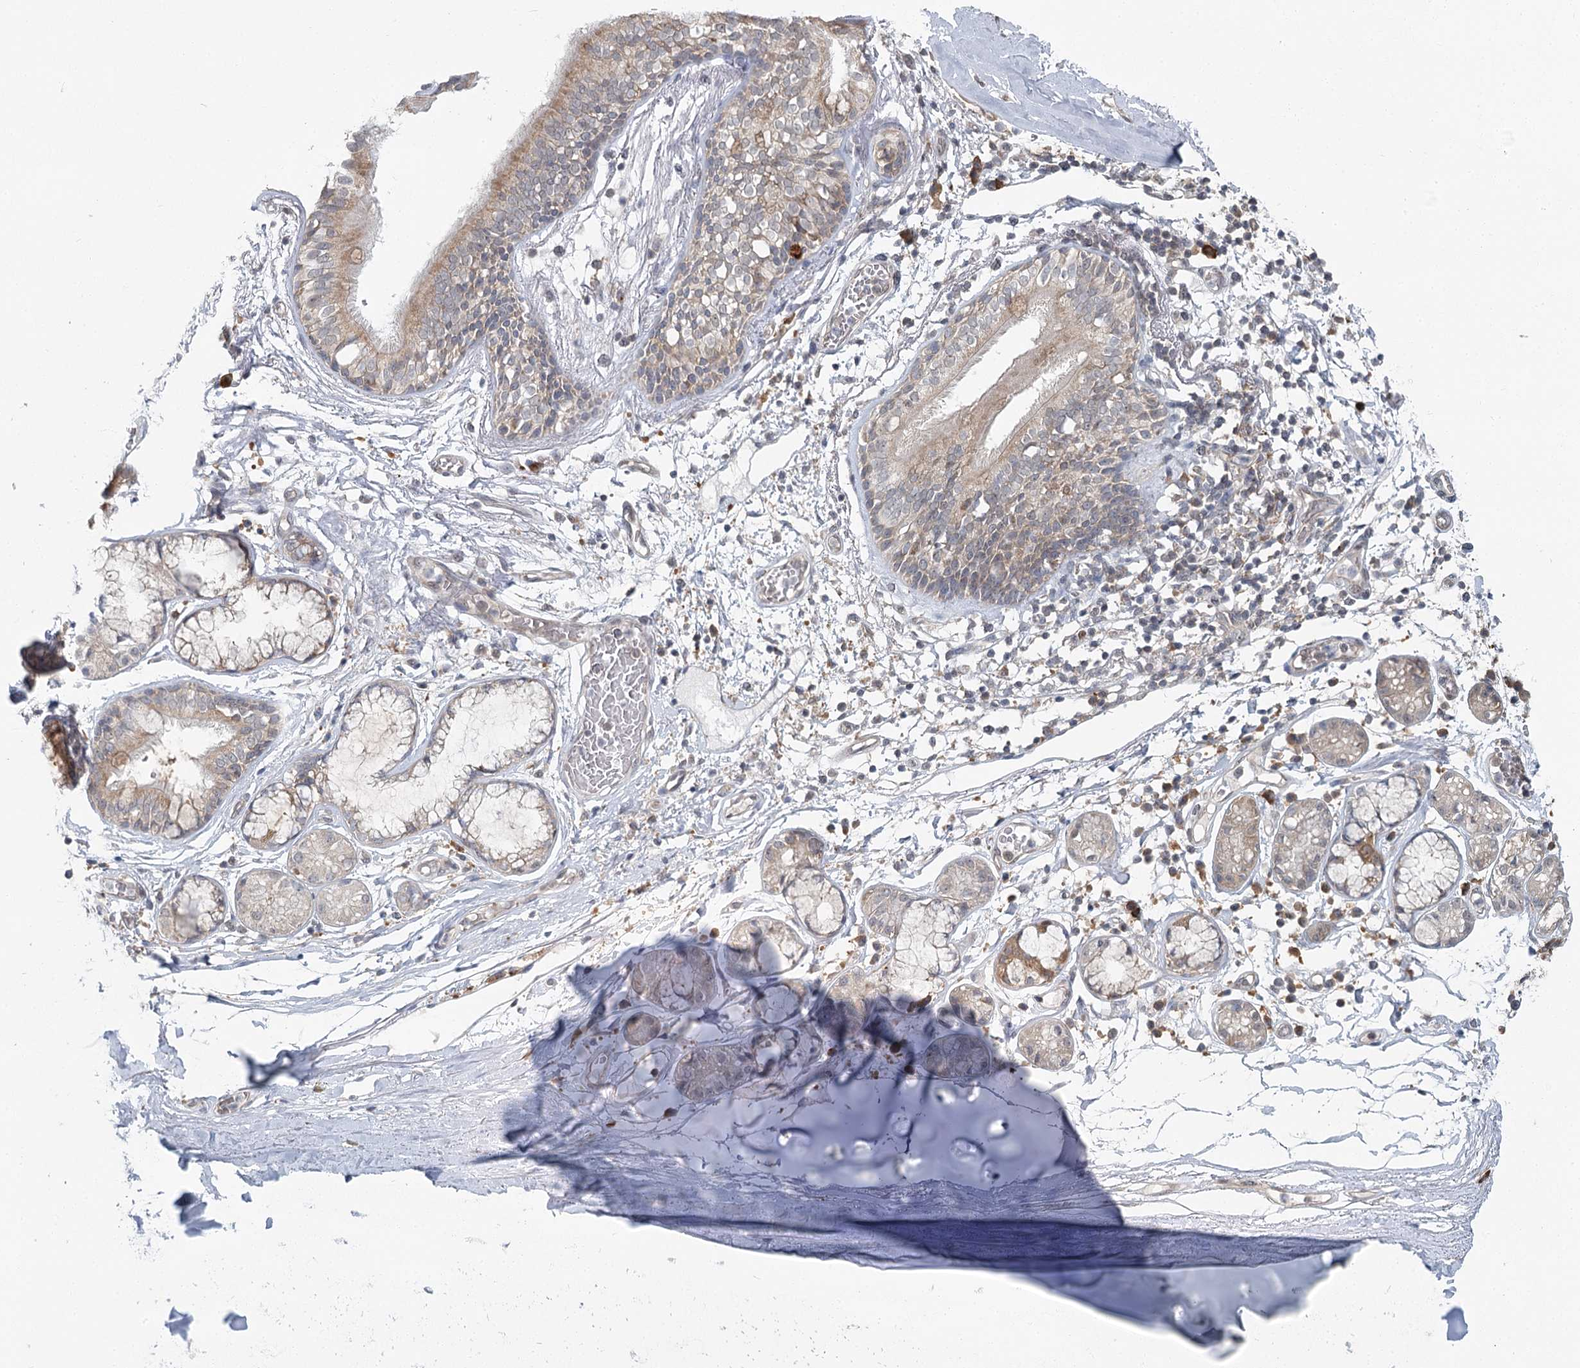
{"staining": {"intensity": "negative", "quantity": "none", "location": "none"}, "tissue": "adipose tissue", "cell_type": "Adipocytes", "image_type": "normal", "snomed": [{"axis": "morphology", "description": "Normal tissue, NOS"}, {"axis": "topography", "description": "Cartilage tissue"}], "caption": "Immunohistochemistry histopathology image of unremarkable adipose tissue: adipose tissue stained with DAB (3,3'-diaminobenzidine) displays no significant protein staining in adipocytes. (Brightfield microscopy of DAB (3,3'-diaminobenzidine) immunohistochemistry (IHC) at high magnification).", "gene": "THNSL1", "patient": {"sex": "female", "age": 63}}